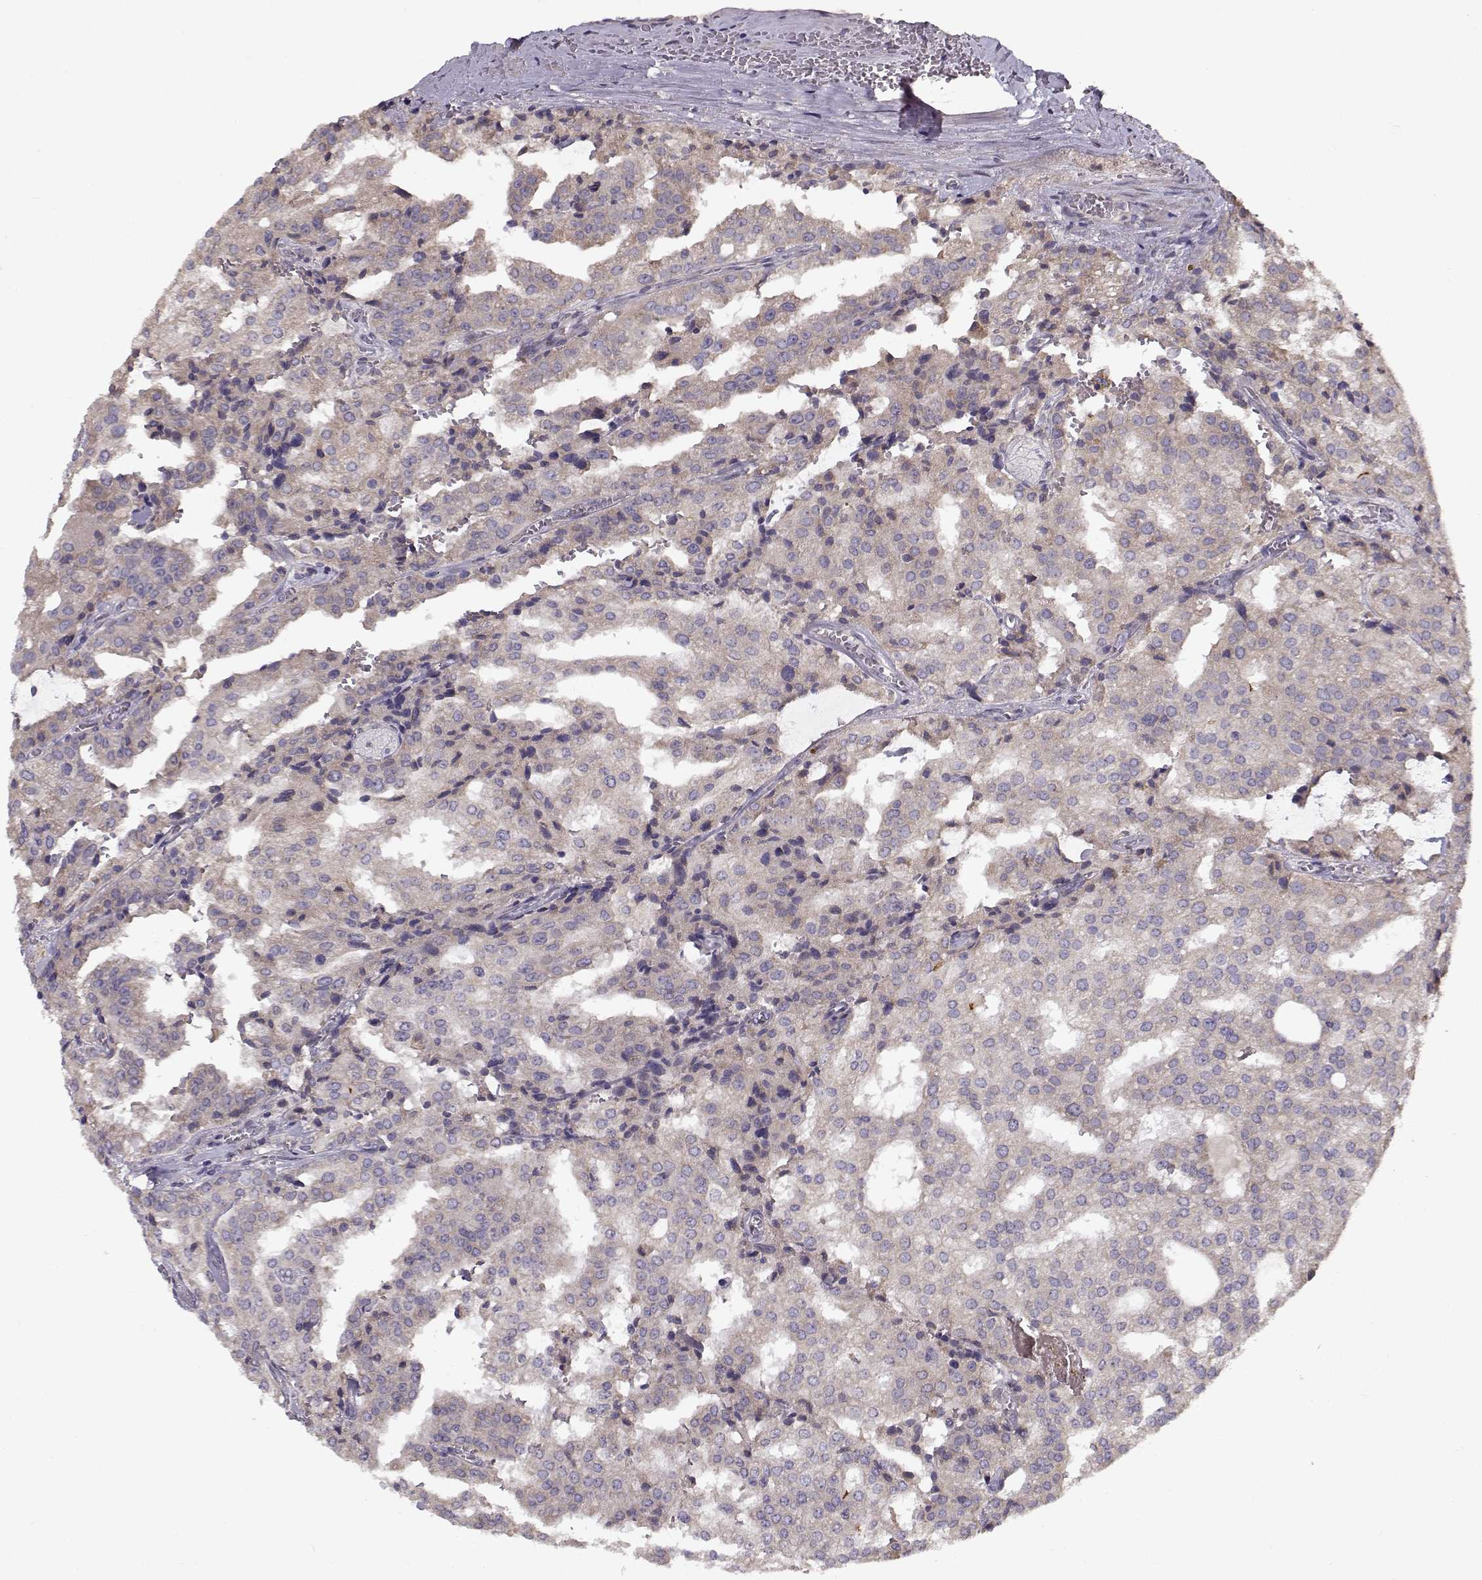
{"staining": {"intensity": "negative", "quantity": "none", "location": "none"}, "tissue": "prostate cancer", "cell_type": "Tumor cells", "image_type": "cancer", "snomed": [{"axis": "morphology", "description": "Adenocarcinoma, High grade"}, {"axis": "topography", "description": "Prostate"}], "caption": "An IHC photomicrograph of prostate cancer (high-grade adenocarcinoma) is shown. There is no staining in tumor cells of prostate cancer (high-grade adenocarcinoma).", "gene": "ENTPD8", "patient": {"sex": "male", "age": 68}}